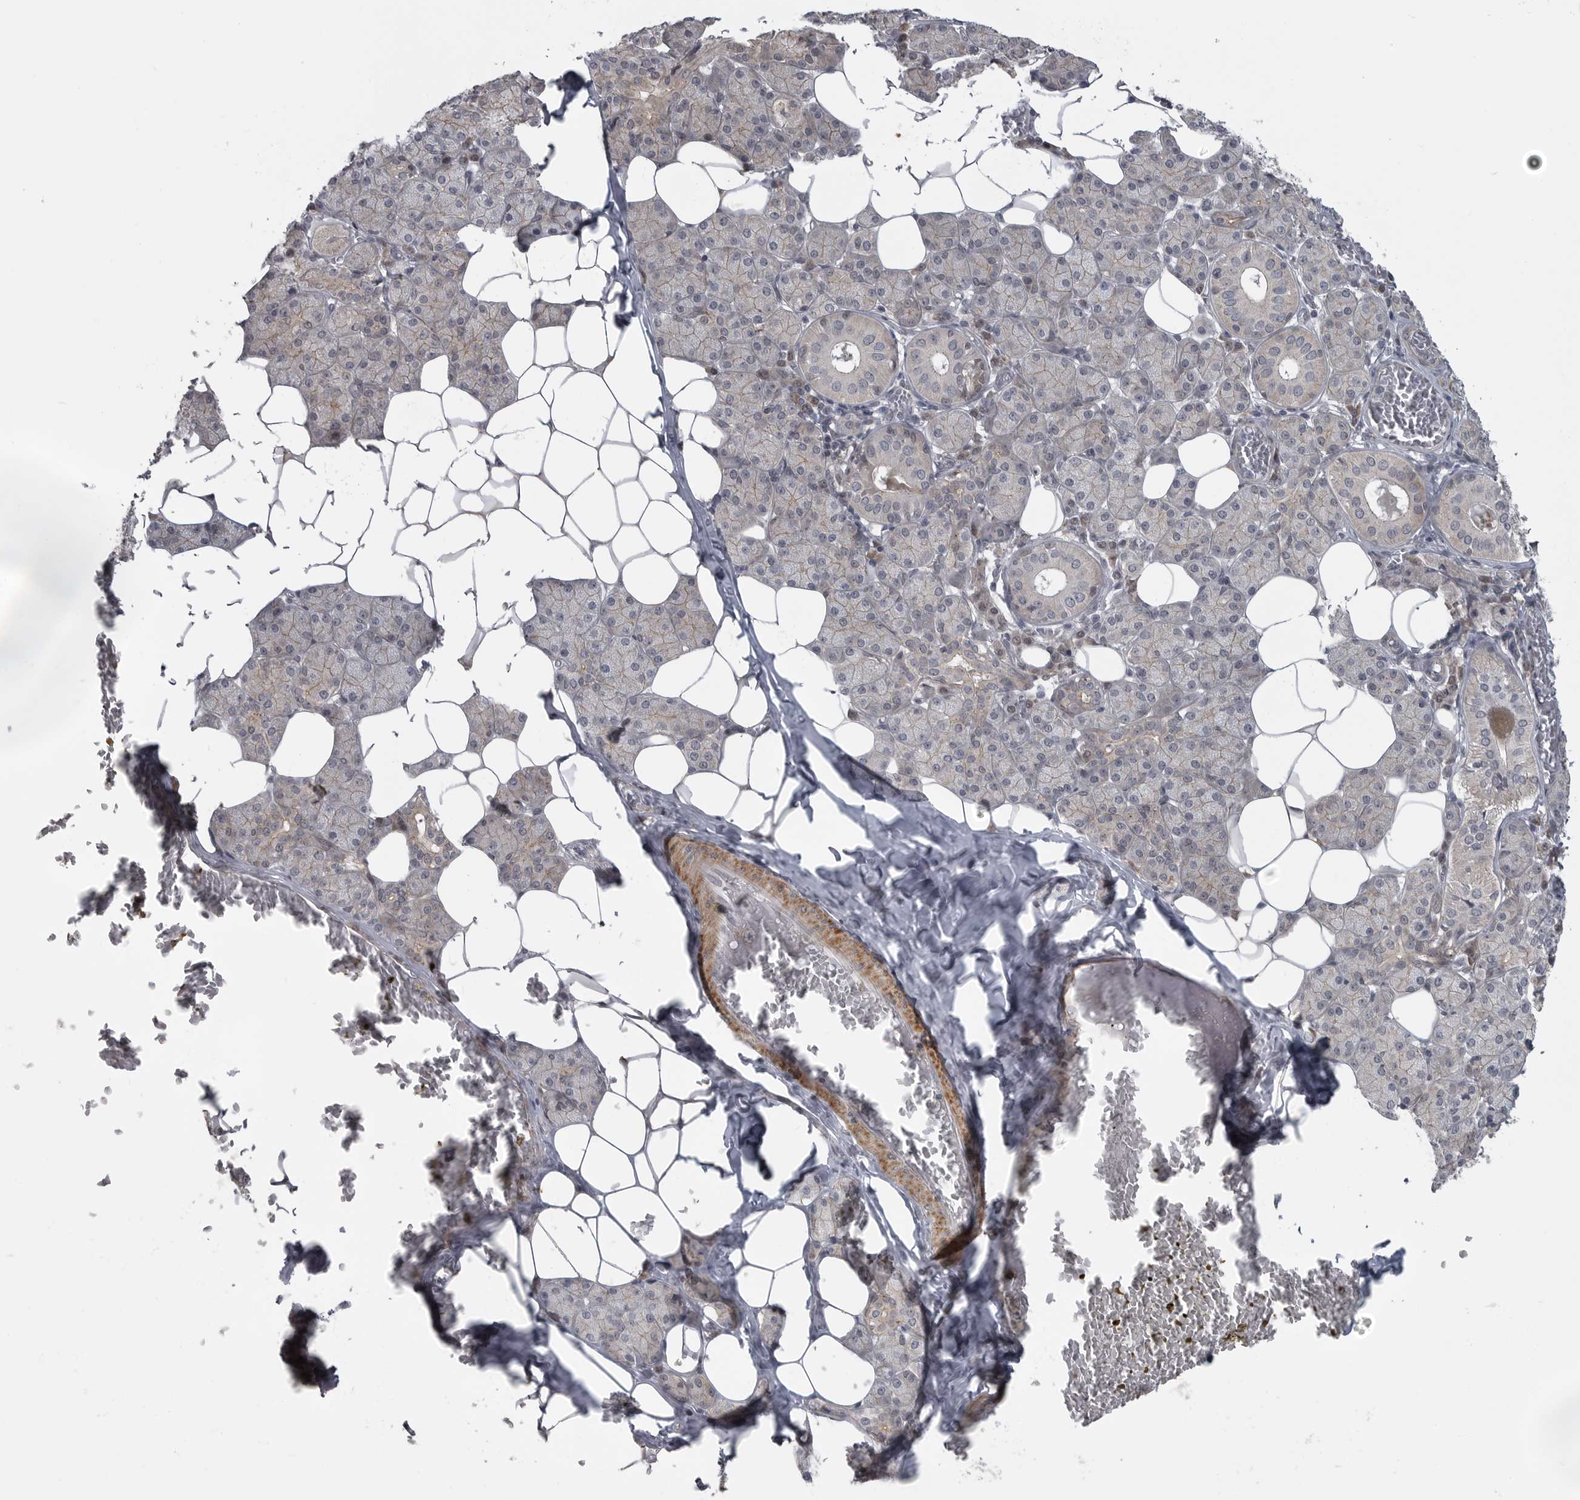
{"staining": {"intensity": "moderate", "quantity": "<25%", "location": "cytoplasmic/membranous"}, "tissue": "salivary gland", "cell_type": "Glandular cells", "image_type": "normal", "snomed": [{"axis": "morphology", "description": "Normal tissue, NOS"}, {"axis": "topography", "description": "Salivary gland"}], "caption": "Protein expression analysis of normal salivary gland reveals moderate cytoplasmic/membranous positivity in about <25% of glandular cells. (Stains: DAB (3,3'-diaminobenzidine) in brown, nuclei in blue, Microscopy: brightfield microscopy at high magnification).", "gene": "PPP1R9A", "patient": {"sex": "female", "age": 33}}